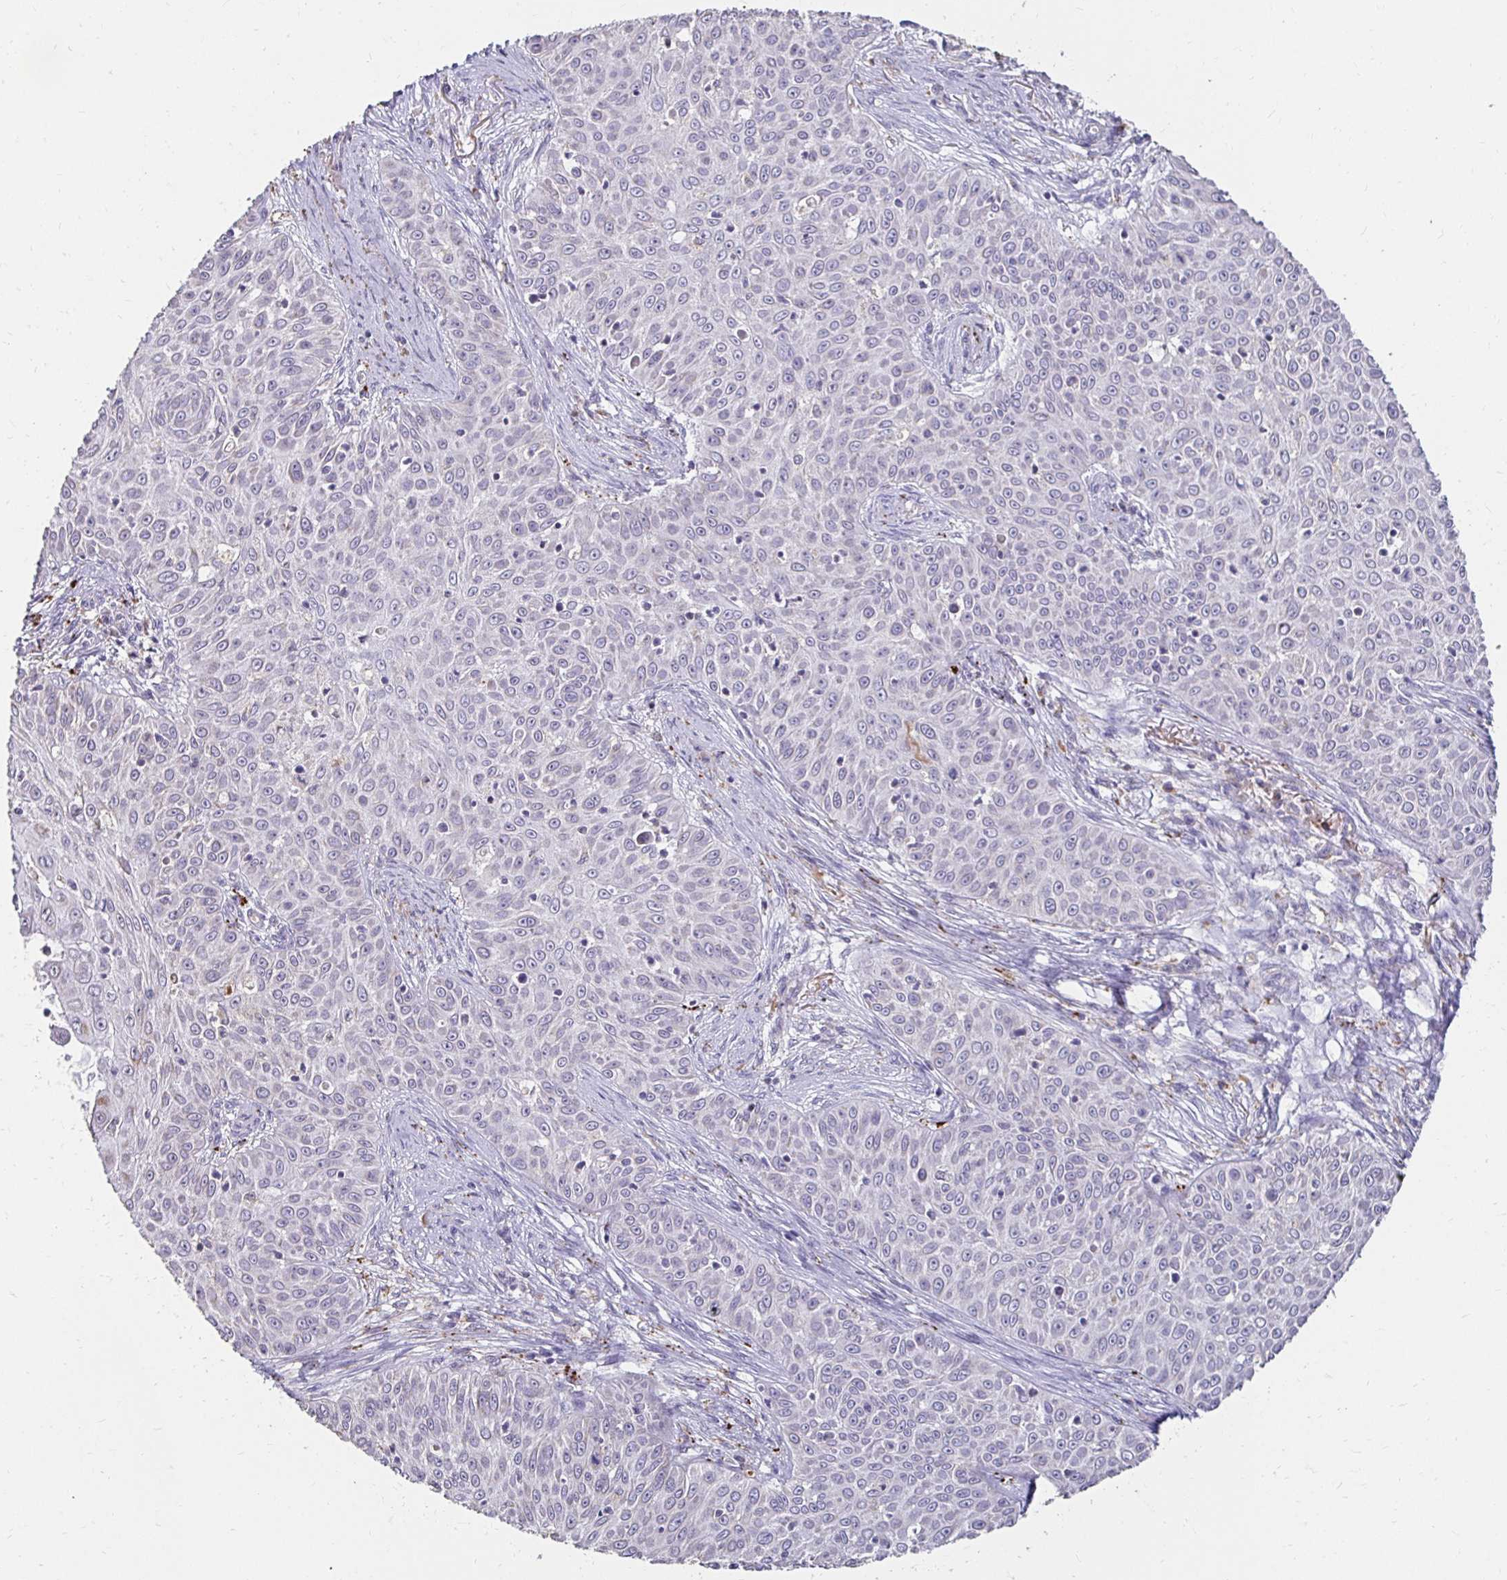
{"staining": {"intensity": "negative", "quantity": "none", "location": "none"}, "tissue": "skin cancer", "cell_type": "Tumor cells", "image_type": "cancer", "snomed": [{"axis": "morphology", "description": "Squamous cell carcinoma, NOS"}, {"axis": "topography", "description": "Skin"}], "caption": "A photomicrograph of skin squamous cell carcinoma stained for a protein displays no brown staining in tumor cells. (Stains: DAB (3,3'-diaminobenzidine) immunohistochemistry with hematoxylin counter stain, Microscopy: brightfield microscopy at high magnification).", "gene": "GK2", "patient": {"sex": "male", "age": 82}}